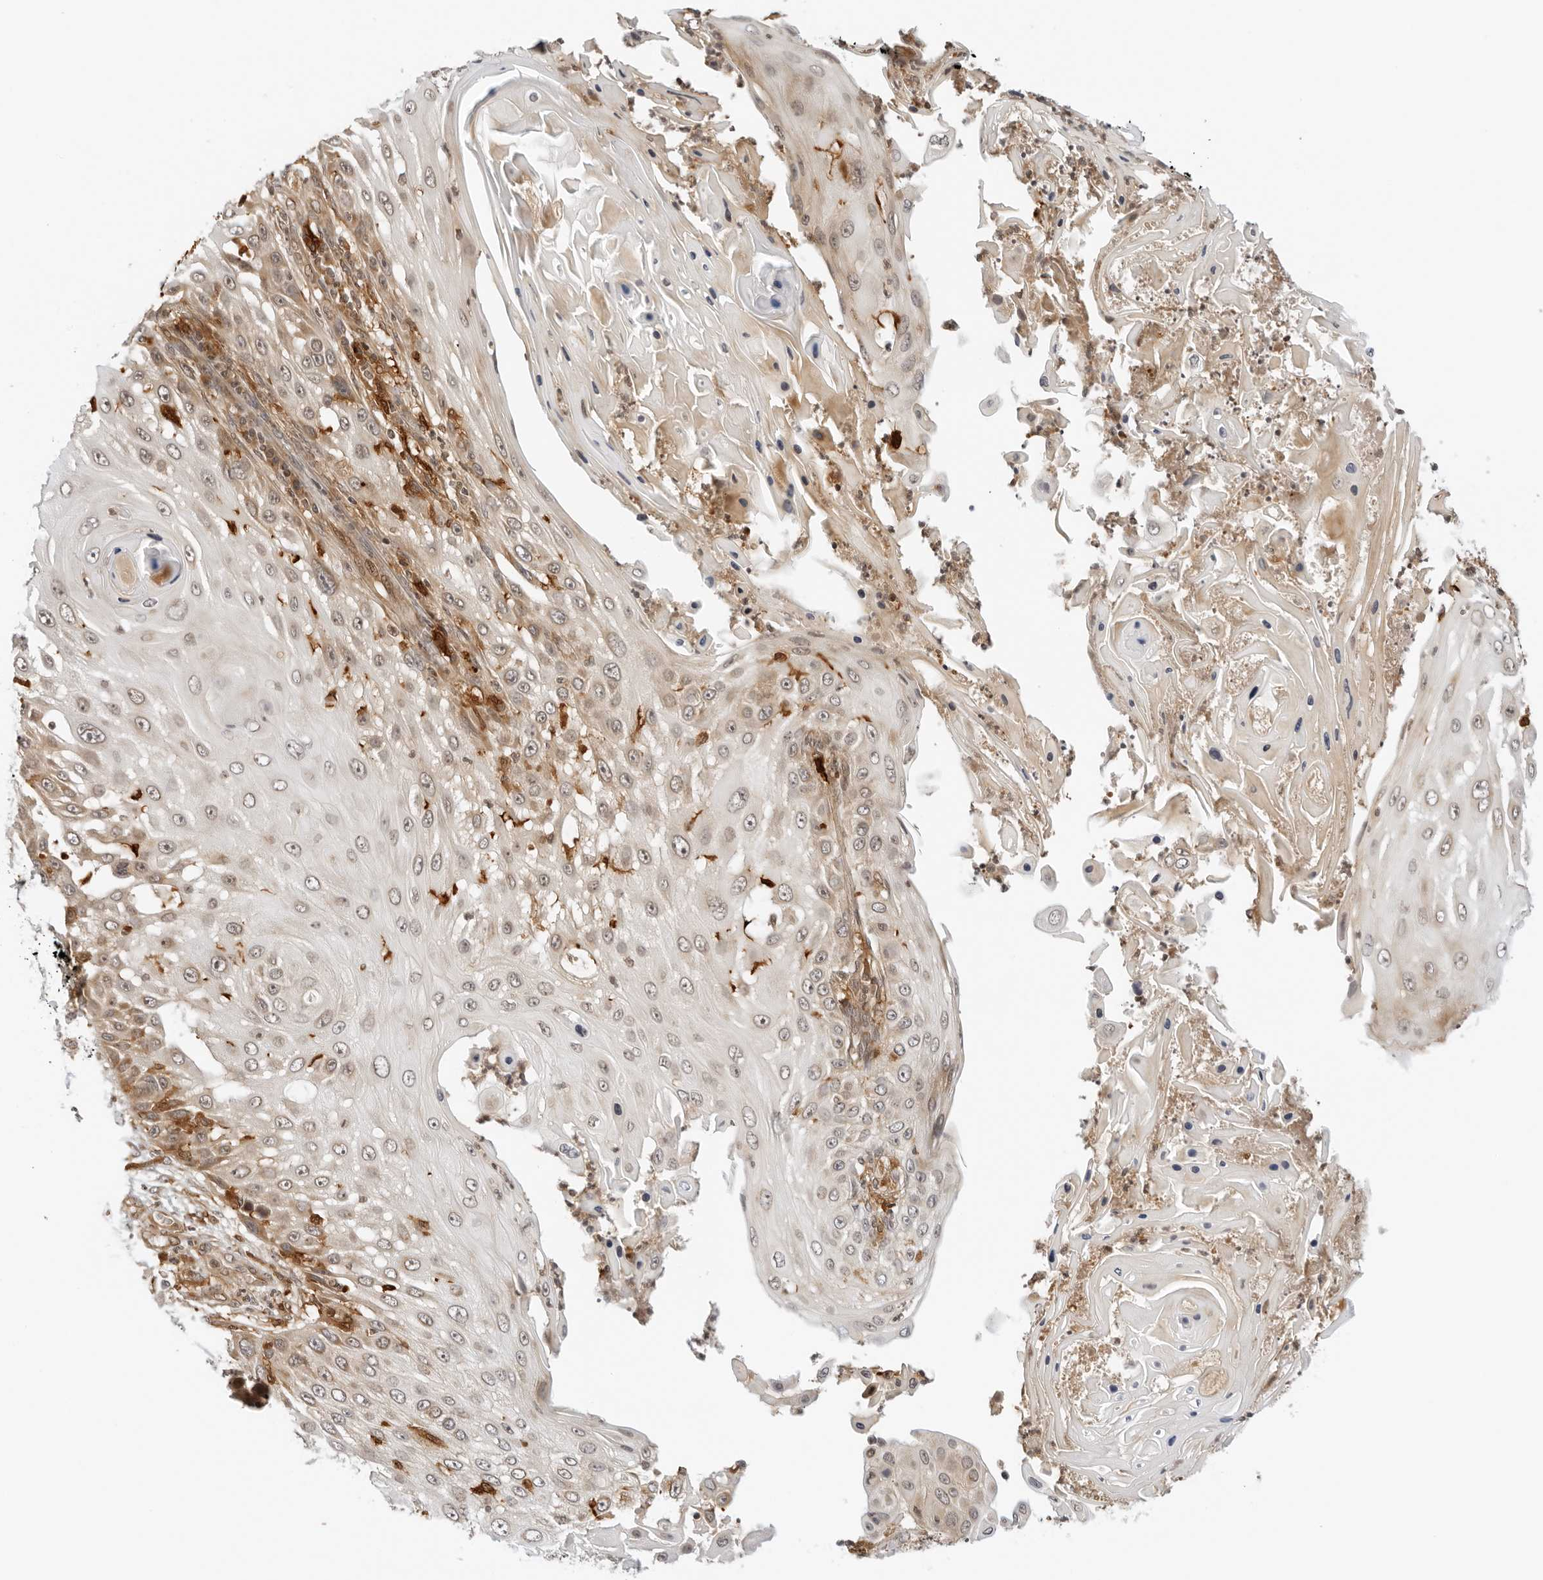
{"staining": {"intensity": "weak", "quantity": "25%-75%", "location": "cytoplasmic/membranous,nuclear"}, "tissue": "skin cancer", "cell_type": "Tumor cells", "image_type": "cancer", "snomed": [{"axis": "morphology", "description": "Squamous cell carcinoma, NOS"}, {"axis": "topography", "description": "Skin"}], "caption": "This histopathology image demonstrates skin cancer stained with immunohistochemistry (IHC) to label a protein in brown. The cytoplasmic/membranous and nuclear of tumor cells show weak positivity for the protein. Nuclei are counter-stained blue.", "gene": "RC3H1", "patient": {"sex": "female", "age": 44}}